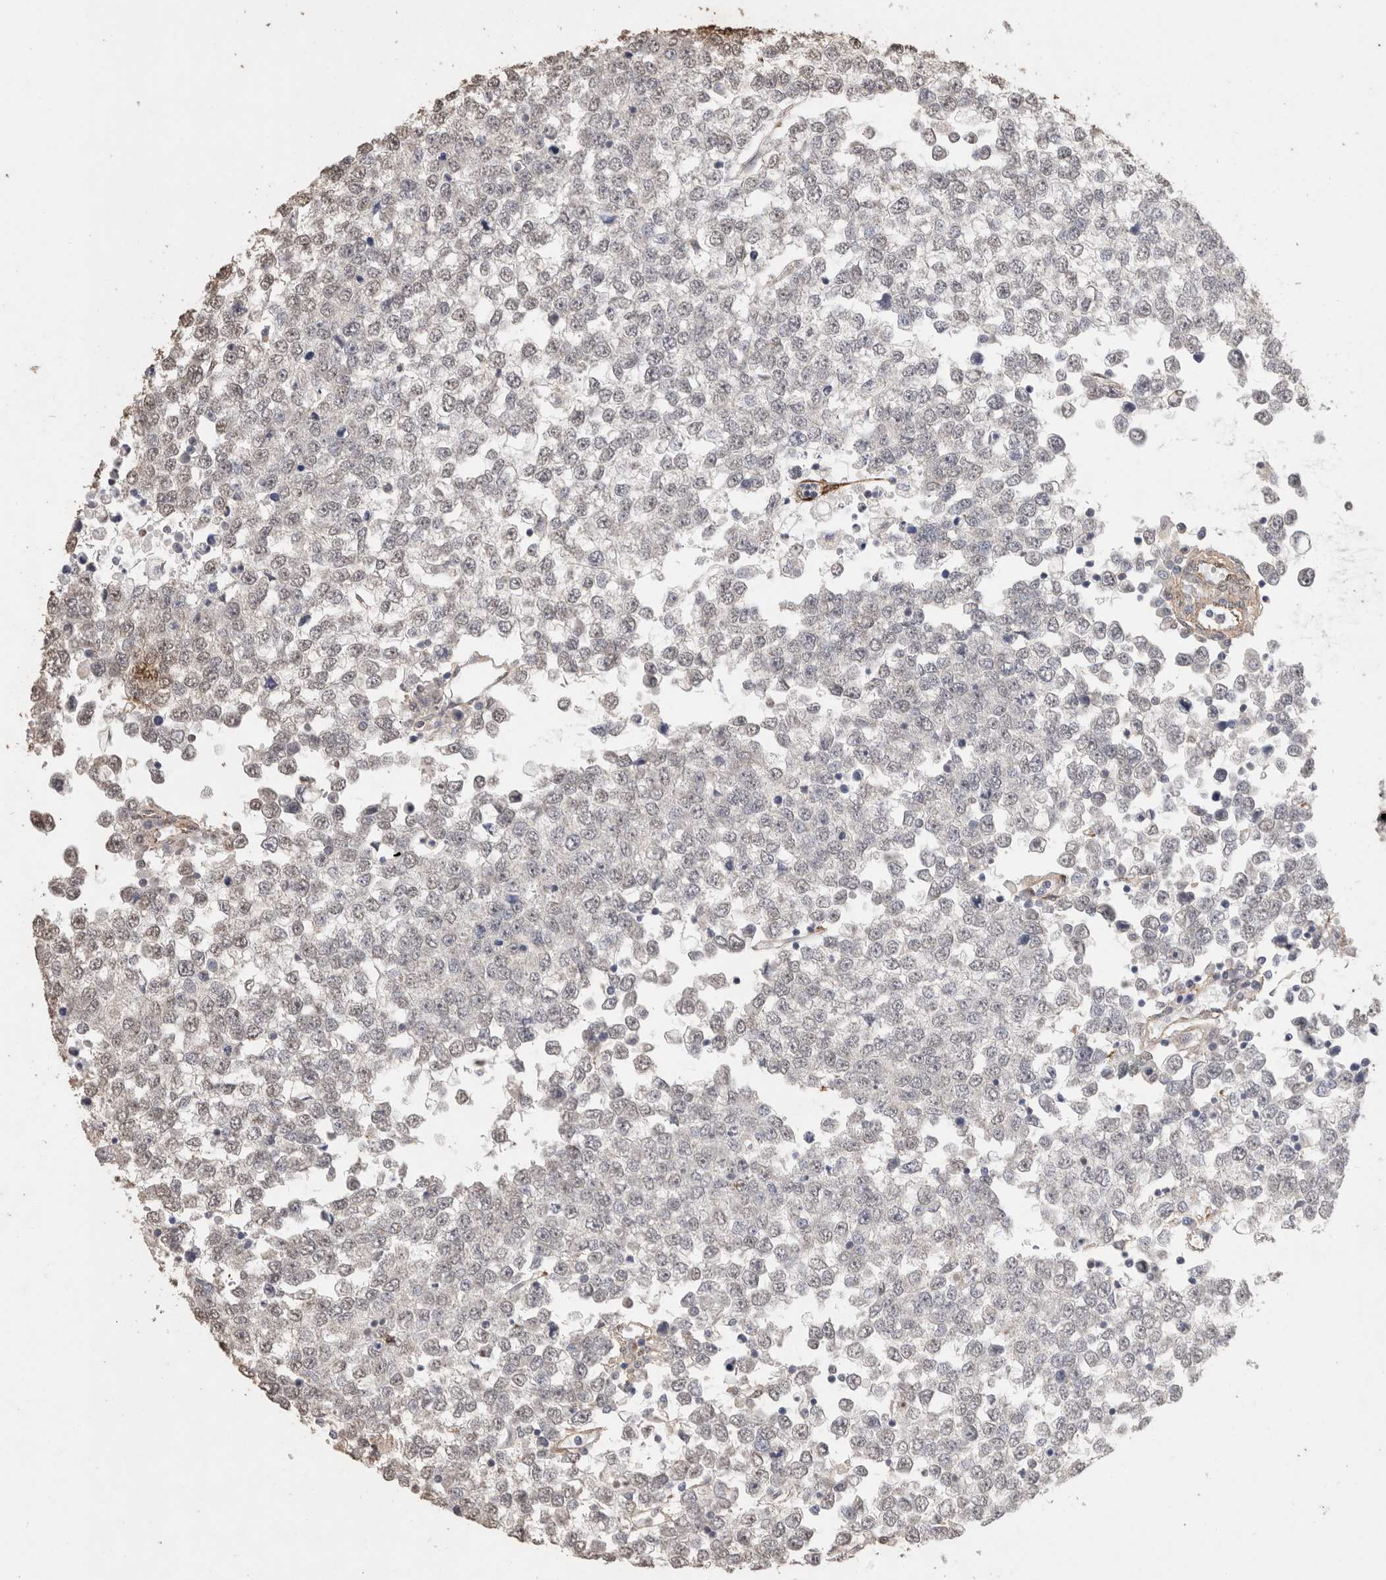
{"staining": {"intensity": "negative", "quantity": "none", "location": "none"}, "tissue": "testis cancer", "cell_type": "Tumor cells", "image_type": "cancer", "snomed": [{"axis": "morphology", "description": "Seminoma, NOS"}, {"axis": "topography", "description": "Testis"}], "caption": "Immunohistochemistry (IHC) histopathology image of human testis cancer stained for a protein (brown), which demonstrates no expression in tumor cells. (Immunohistochemistry (IHC), brightfield microscopy, high magnification).", "gene": "C1QTNF5", "patient": {"sex": "male", "age": 65}}